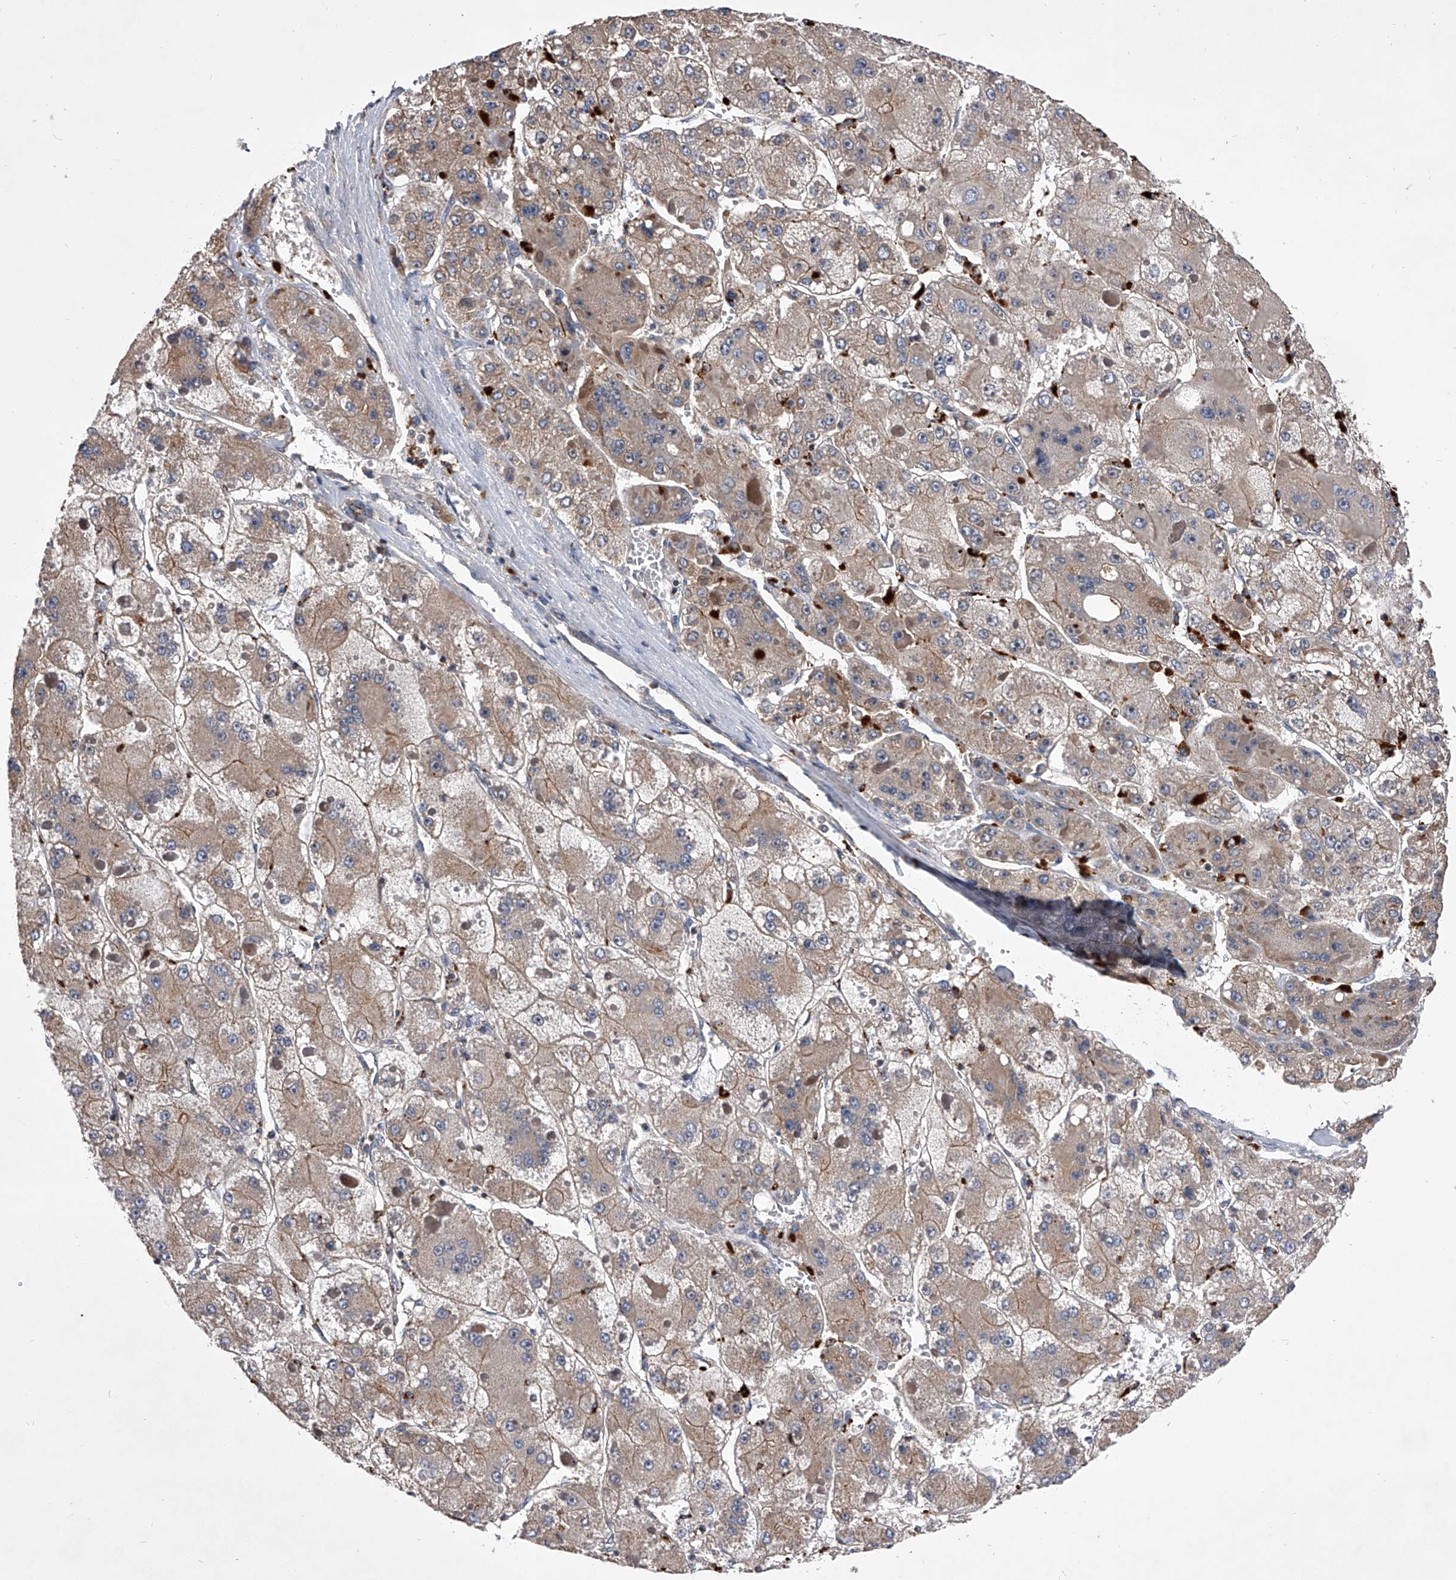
{"staining": {"intensity": "moderate", "quantity": ">75%", "location": "cytoplasmic/membranous"}, "tissue": "liver cancer", "cell_type": "Tumor cells", "image_type": "cancer", "snomed": [{"axis": "morphology", "description": "Carcinoma, Hepatocellular, NOS"}, {"axis": "topography", "description": "Liver"}], "caption": "DAB immunohistochemical staining of human liver cancer exhibits moderate cytoplasmic/membranous protein staining in approximately >75% of tumor cells.", "gene": "CUL7", "patient": {"sex": "female", "age": 73}}